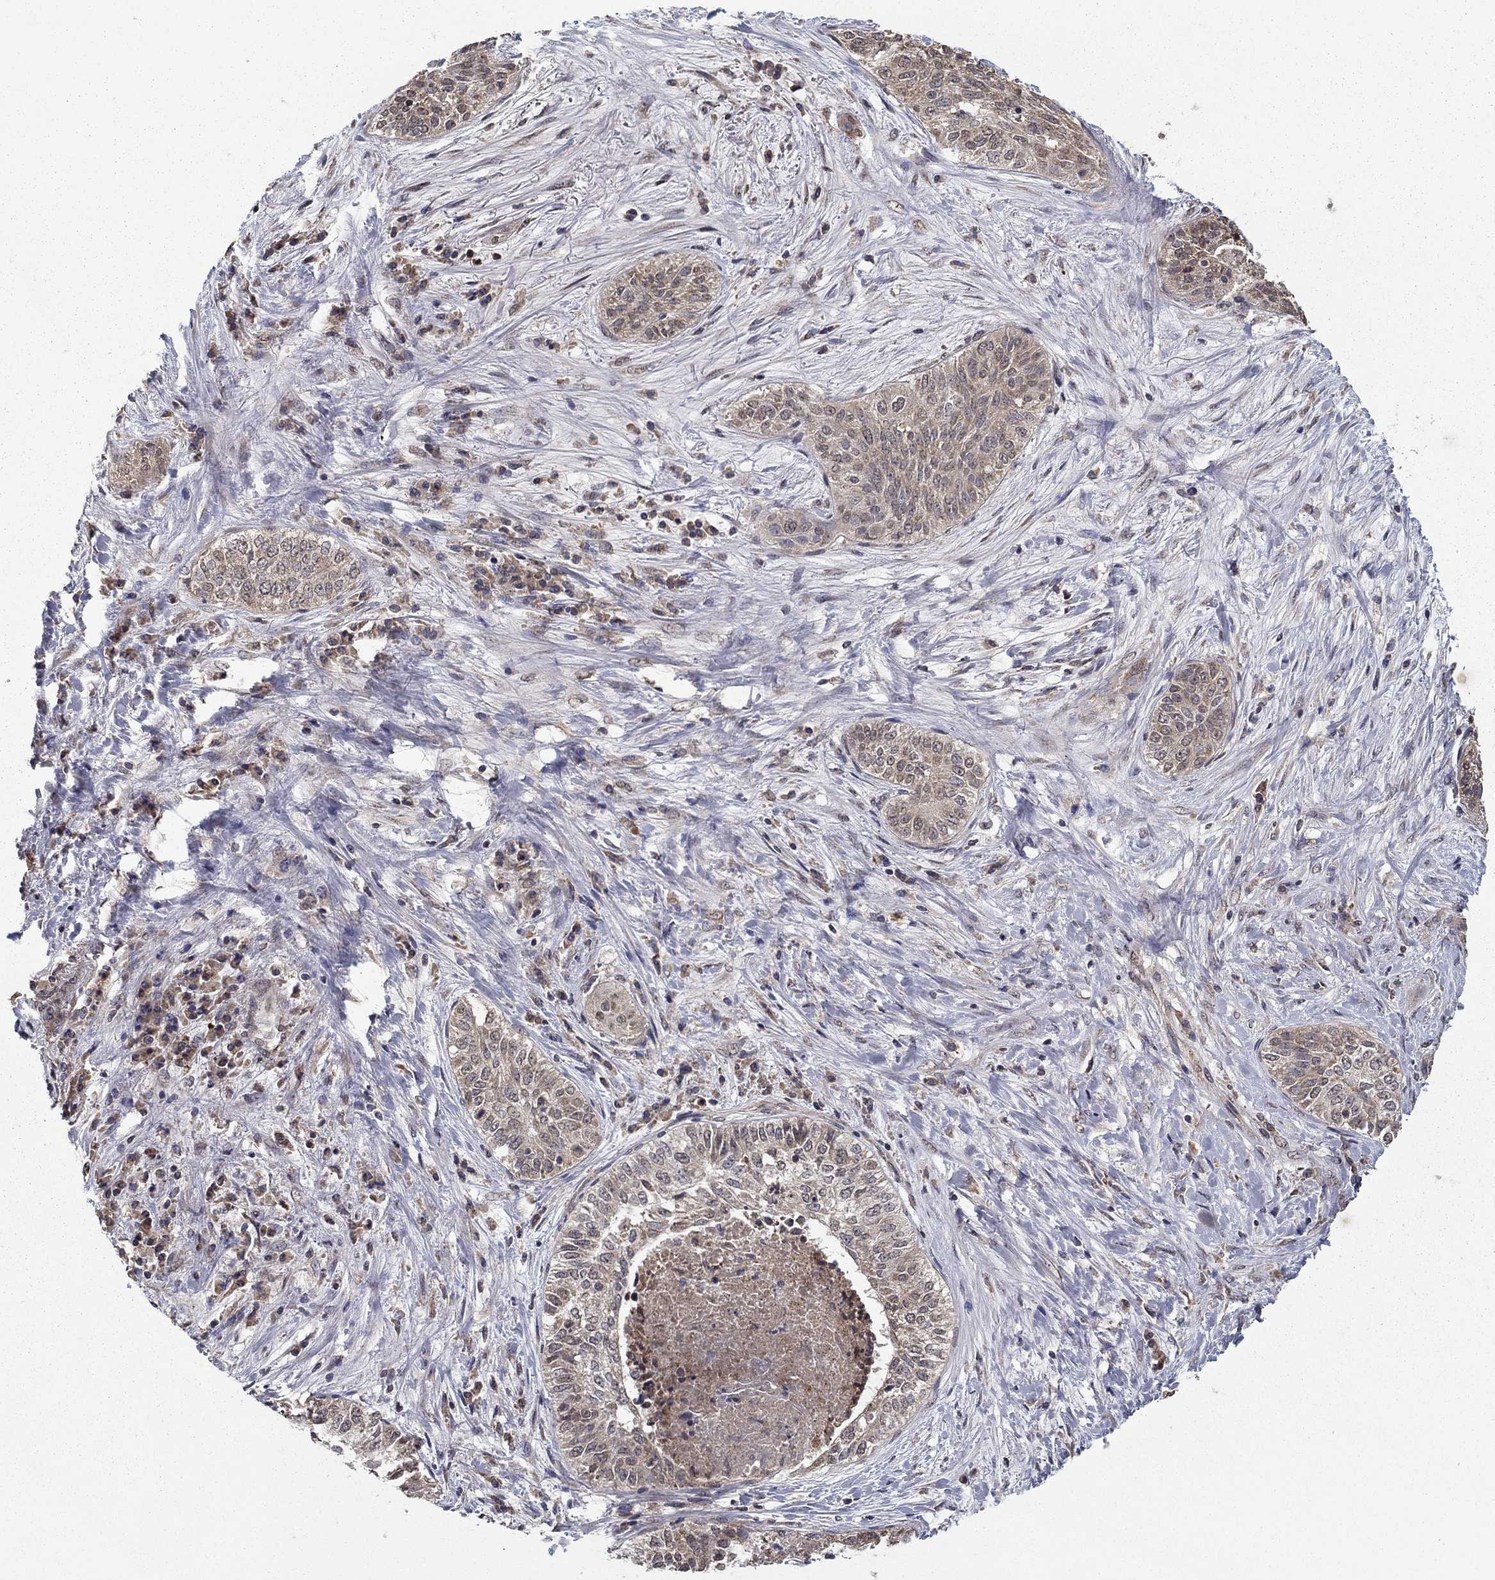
{"staining": {"intensity": "negative", "quantity": "none", "location": "none"}, "tissue": "lung cancer", "cell_type": "Tumor cells", "image_type": "cancer", "snomed": [{"axis": "morphology", "description": "Squamous cell carcinoma, NOS"}, {"axis": "topography", "description": "Lung"}], "caption": "This is a micrograph of immunohistochemistry (IHC) staining of squamous cell carcinoma (lung), which shows no staining in tumor cells. (DAB (3,3'-diaminobenzidine) immunohistochemistry (IHC) with hematoxylin counter stain).", "gene": "SLC2A13", "patient": {"sex": "male", "age": 64}}